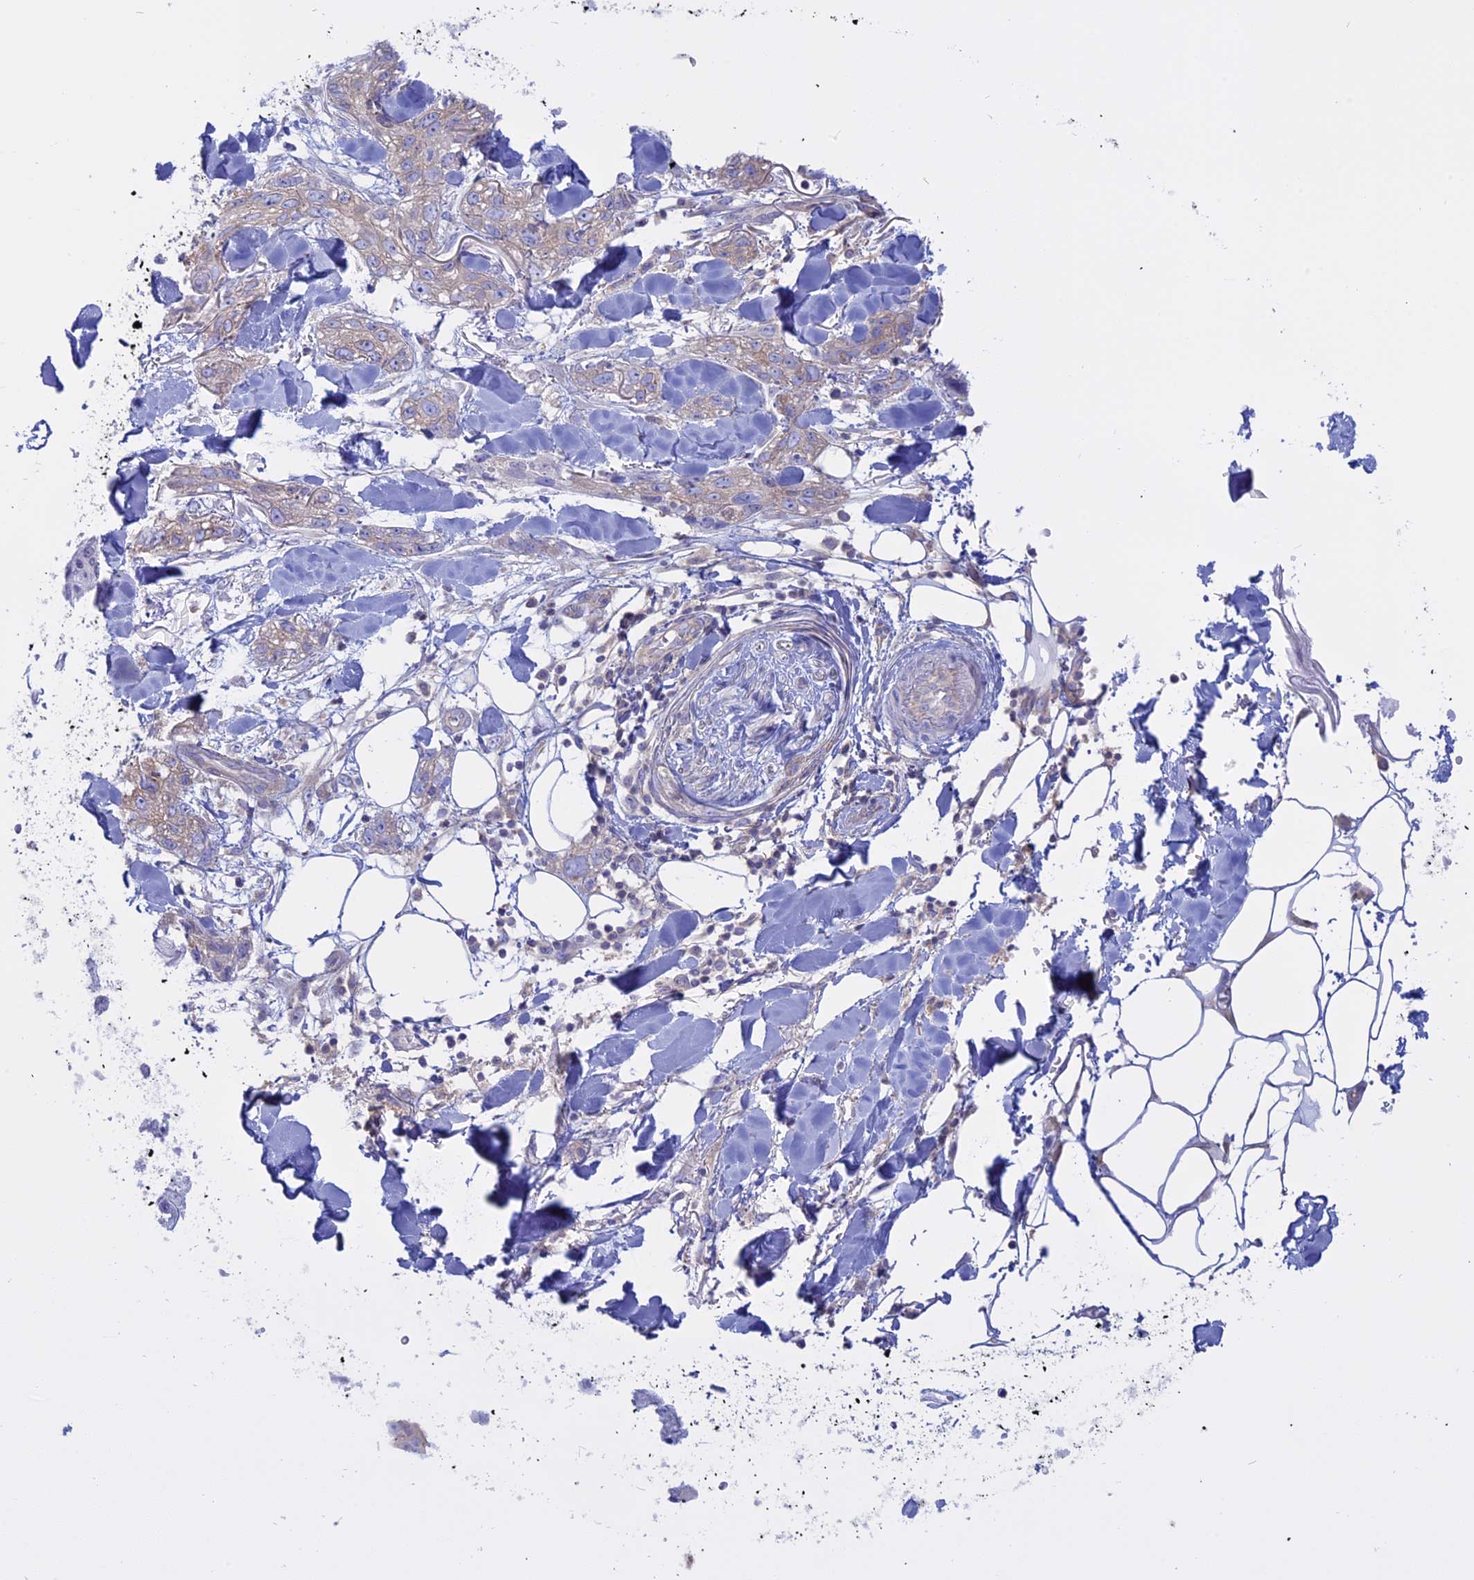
{"staining": {"intensity": "weak", "quantity": "25%-75%", "location": "cytoplasmic/membranous"}, "tissue": "skin cancer", "cell_type": "Tumor cells", "image_type": "cancer", "snomed": [{"axis": "morphology", "description": "Normal tissue, NOS"}, {"axis": "morphology", "description": "Squamous cell carcinoma, NOS"}, {"axis": "topography", "description": "Skin"}], "caption": "An IHC image of tumor tissue is shown. Protein staining in brown labels weak cytoplasmic/membranous positivity in skin cancer (squamous cell carcinoma) within tumor cells. (DAB (3,3'-diaminobenzidine) IHC, brown staining for protein, blue staining for nuclei).", "gene": "AHCYL1", "patient": {"sex": "male", "age": 72}}